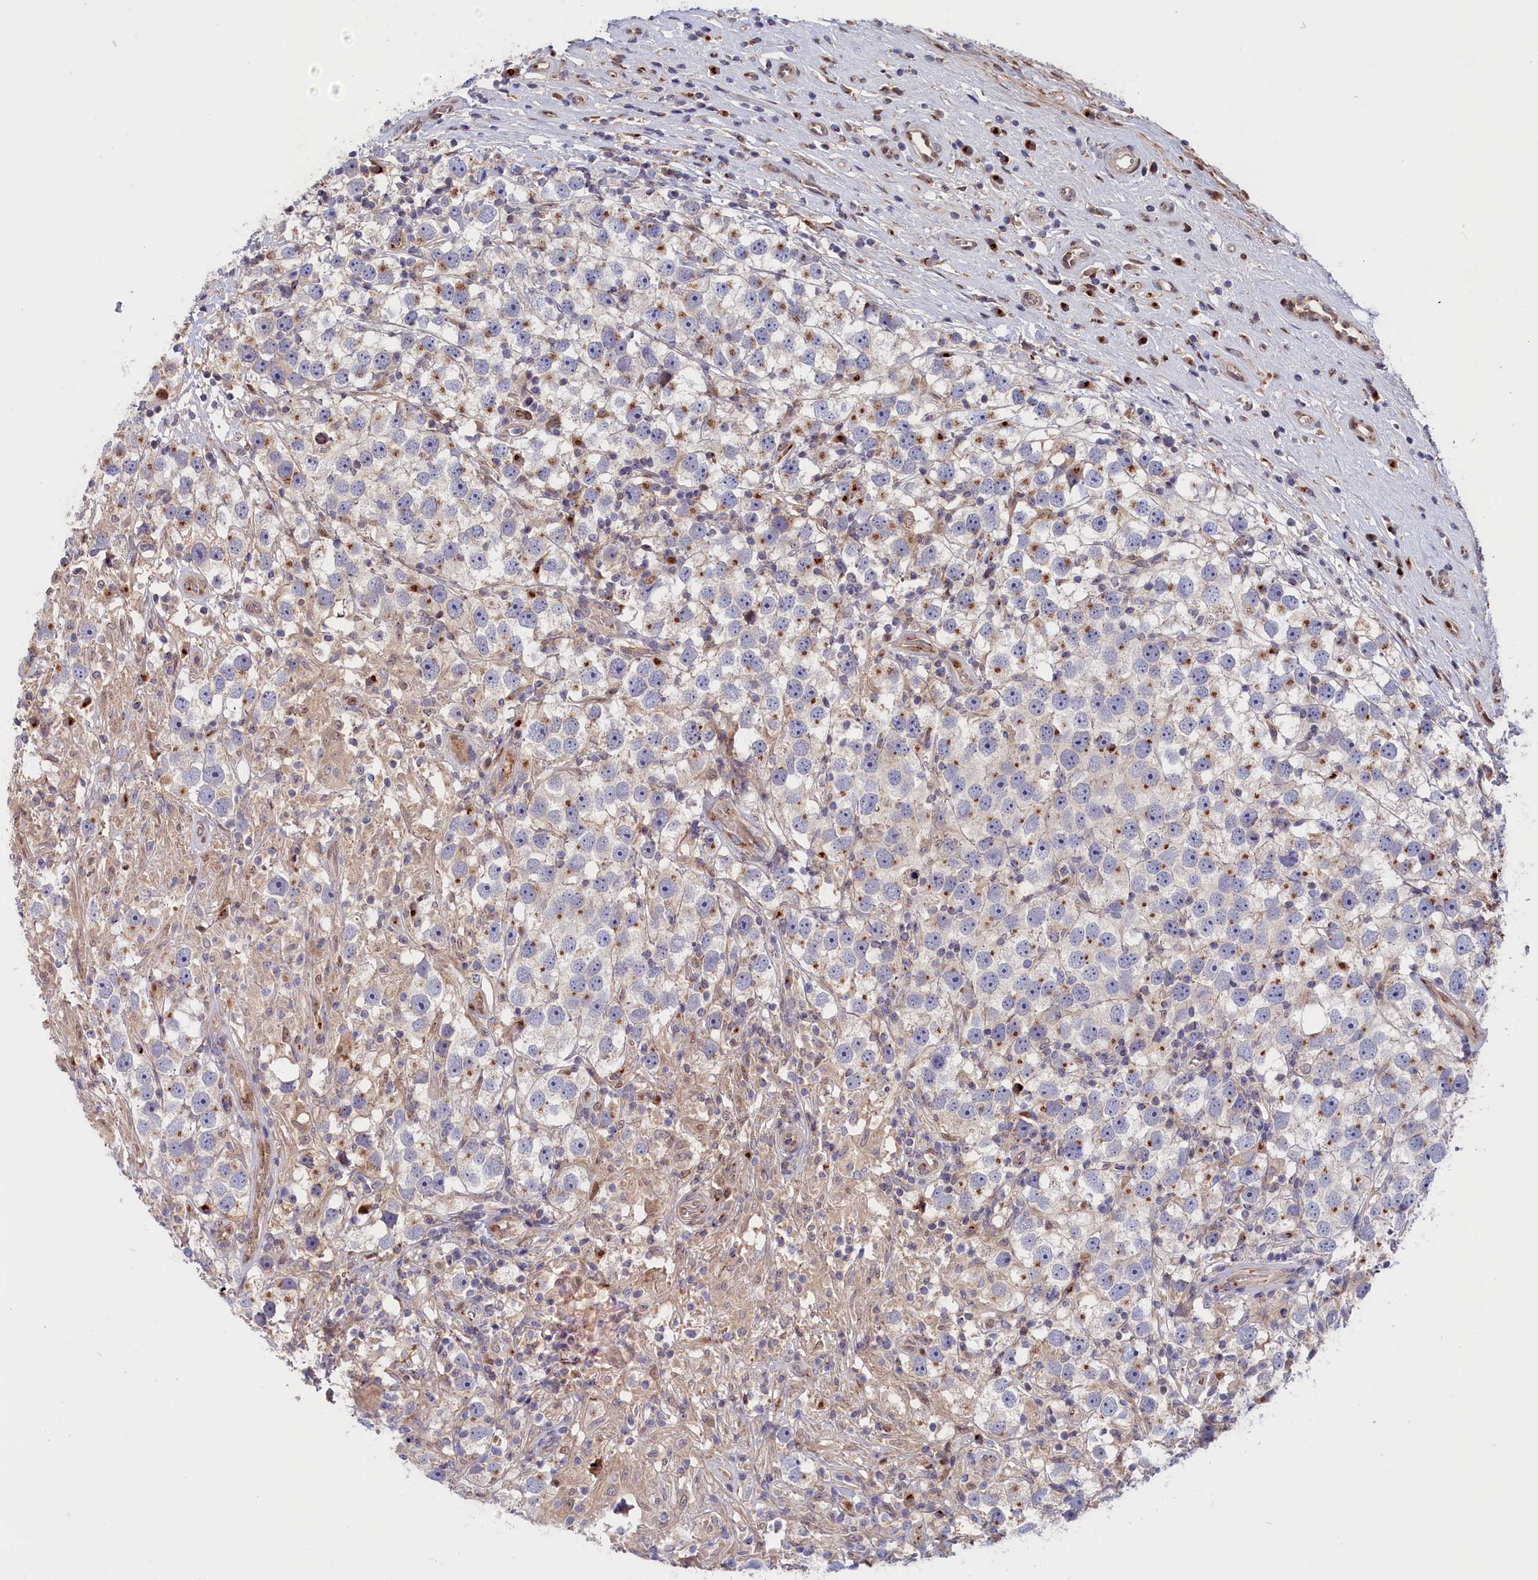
{"staining": {"intensity": "negative", "quantity": "none", "location": "none"}, "tissue": "testis cancer", "cell_type": "Tumor cells", "image_type": "cancer", "snomed": [{"axis": "morphology", "description": "Seminoma, NOS"}, {"axis": "topography", "description": "Testis"}], "caption": "Tumor cells are negative for brown protein staining in testis seminoma.", "gene": "CHST12", "patient": {"sex": "male", "age": 49}}